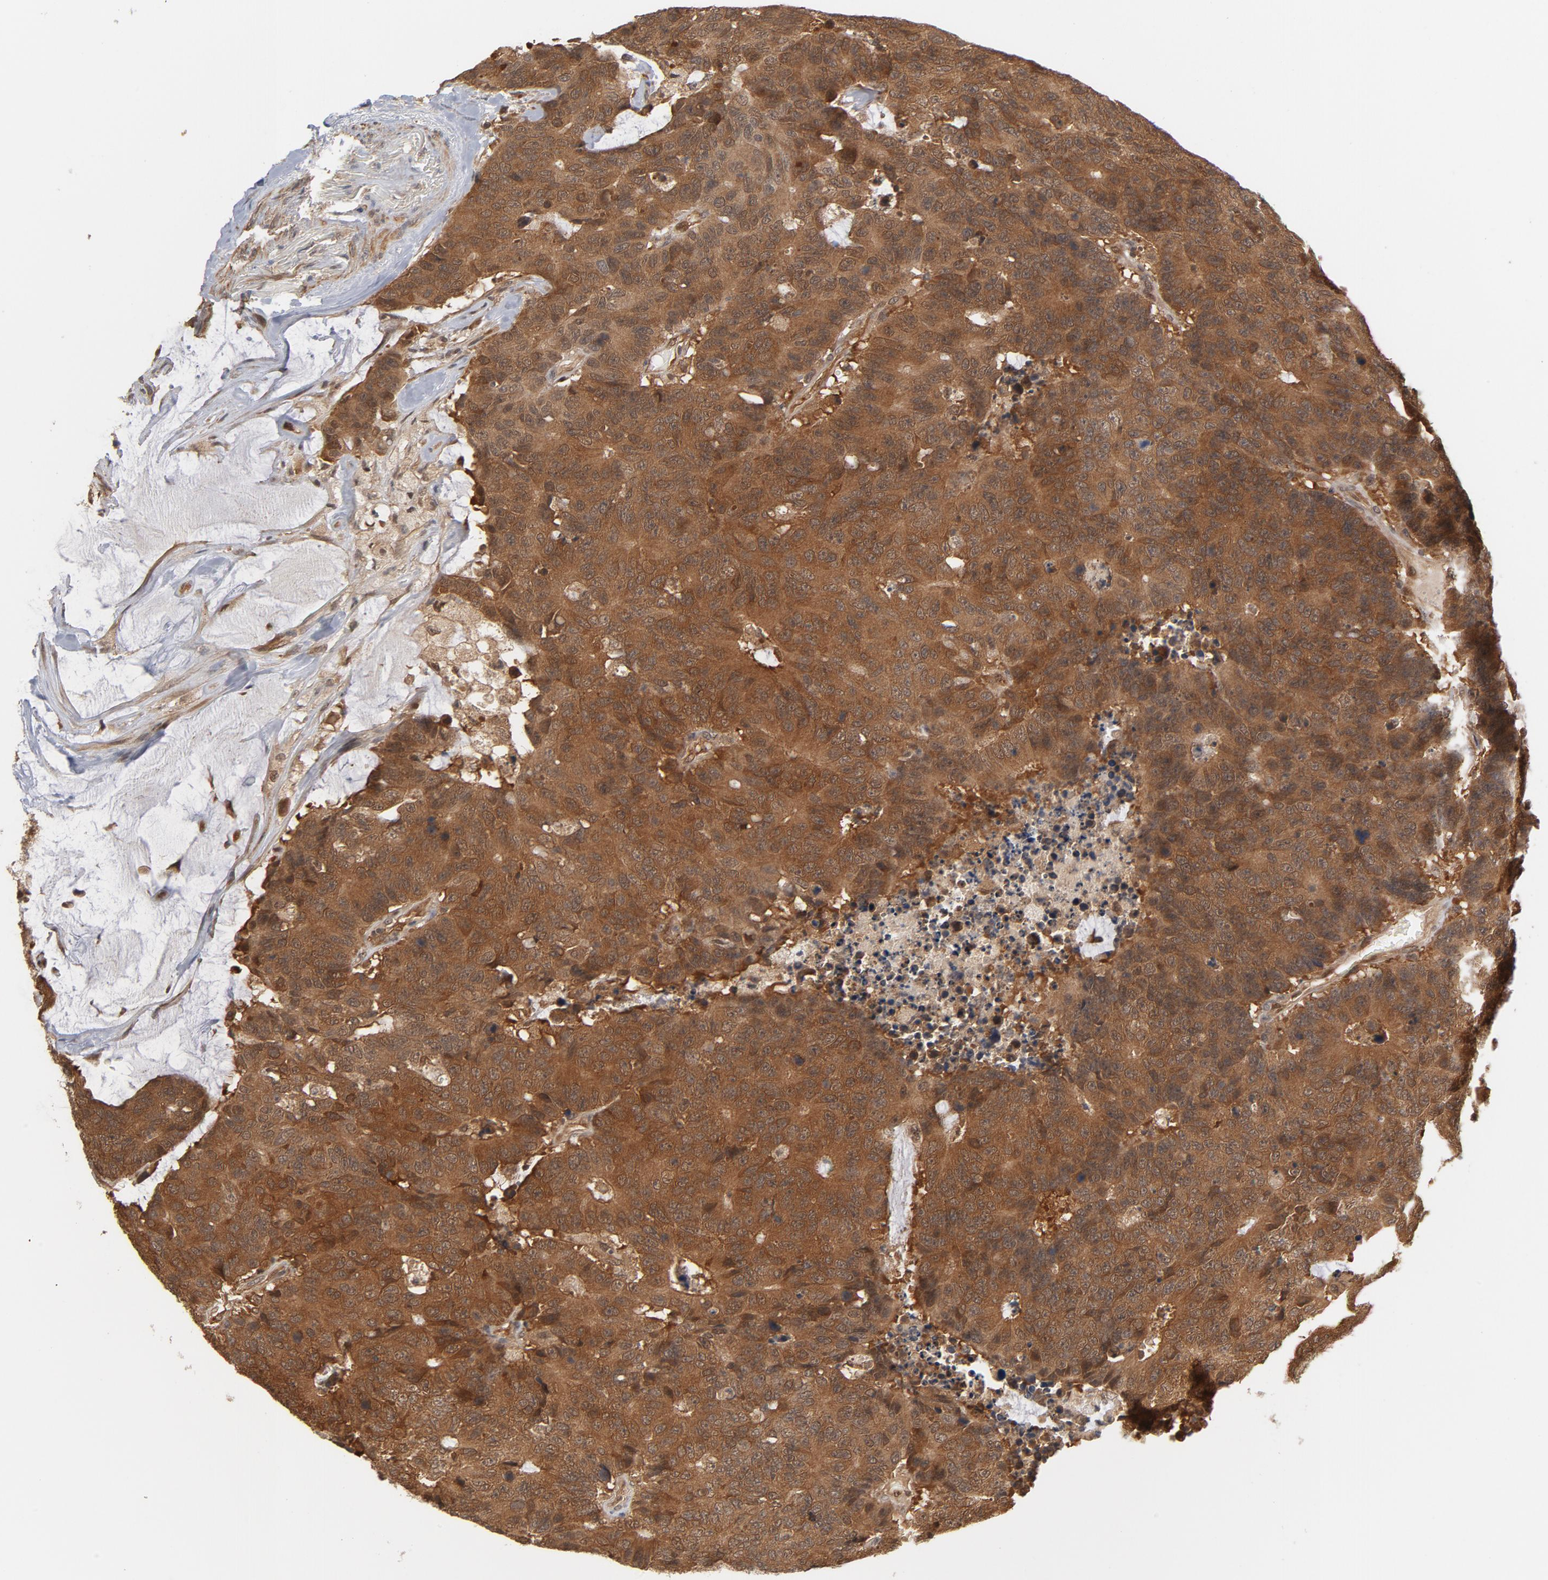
{"staining": {"intensity": "moderate", "quantity": ">75%", "location": "cytoplasmic/membranous"}, "tissue": "colorectal cancer", "cell_type": "Tumor cells", "image_type": "cancer", "snomed": [{"axis": "morphology", "description": "Adenocarcinoma, NOS"}, {"axis": "topography", "description": "Colon"}], "caption": "This image displays immunohistochemistry (IHC) staining of human colorectal cancer (adenocarcinoma), with medium moderate cytoplasmic/membranous positivity in approximately >75% of tumor cells.", "gene": "CDC37", "patient": {"sex": "female", "age": 86}}